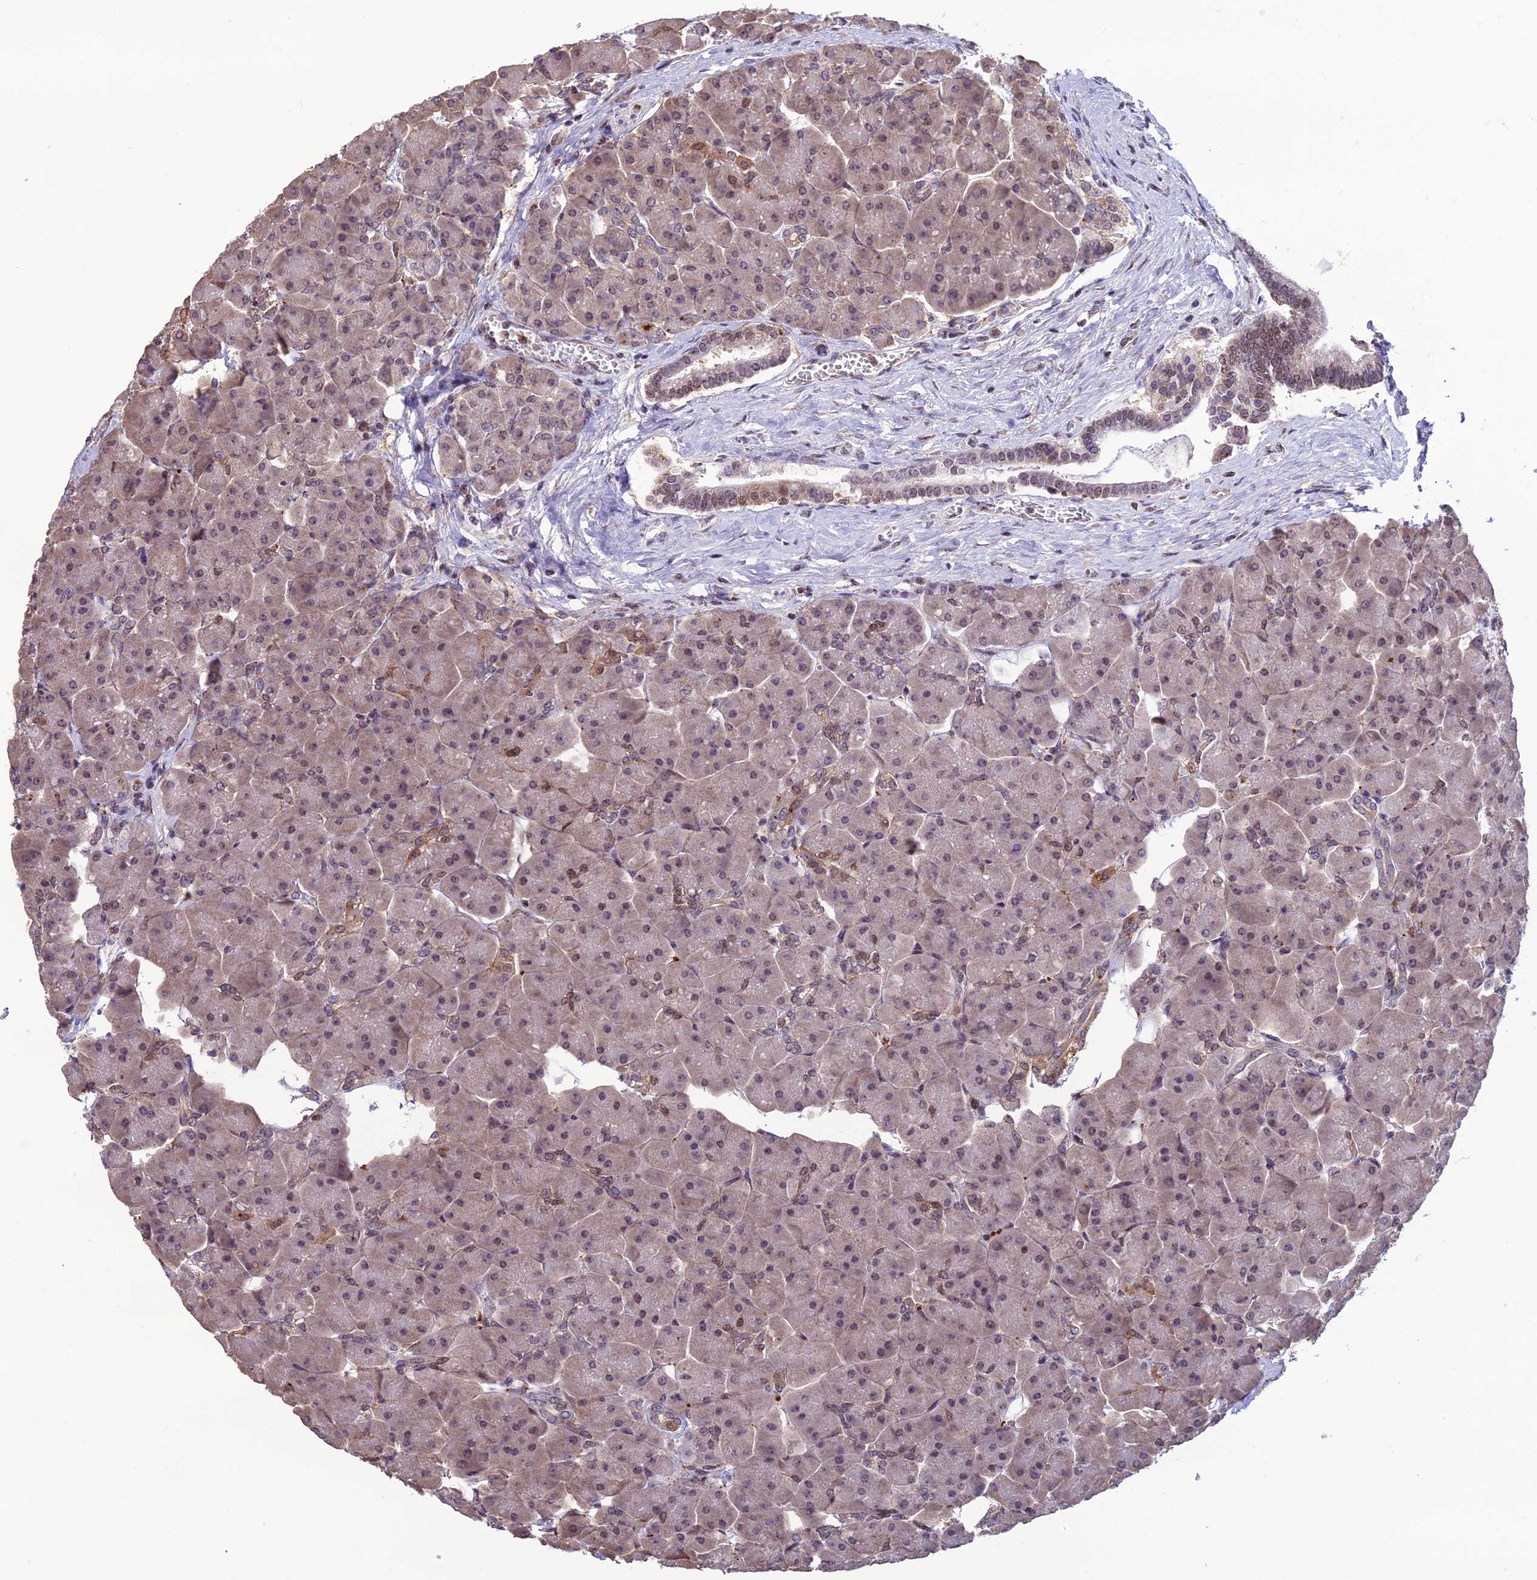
{"staining": {"intensity": "weak", "quantity": "25%-75%", "location": "nuclear"}, "tissue": "pancreas", "cell_type": "Exocrine glandular cells", "image_type": "normal", "snomed": [{"axis": "morphology", "description": "Normal tissue, NOS"}, {"axis": "topography", "description": "Pancreas"}], "caption": "Exocrine glandular cells reveal low levels of weak nuclear positivity in approximately 25%-75% of cells in unremarkable pancreas. (DAB (3,3'-diaminobenzidine) IHC with brightfield microscopy, high magnification).", "gene": "MIS12", "patient": {"sex": "male", "age": 66}}